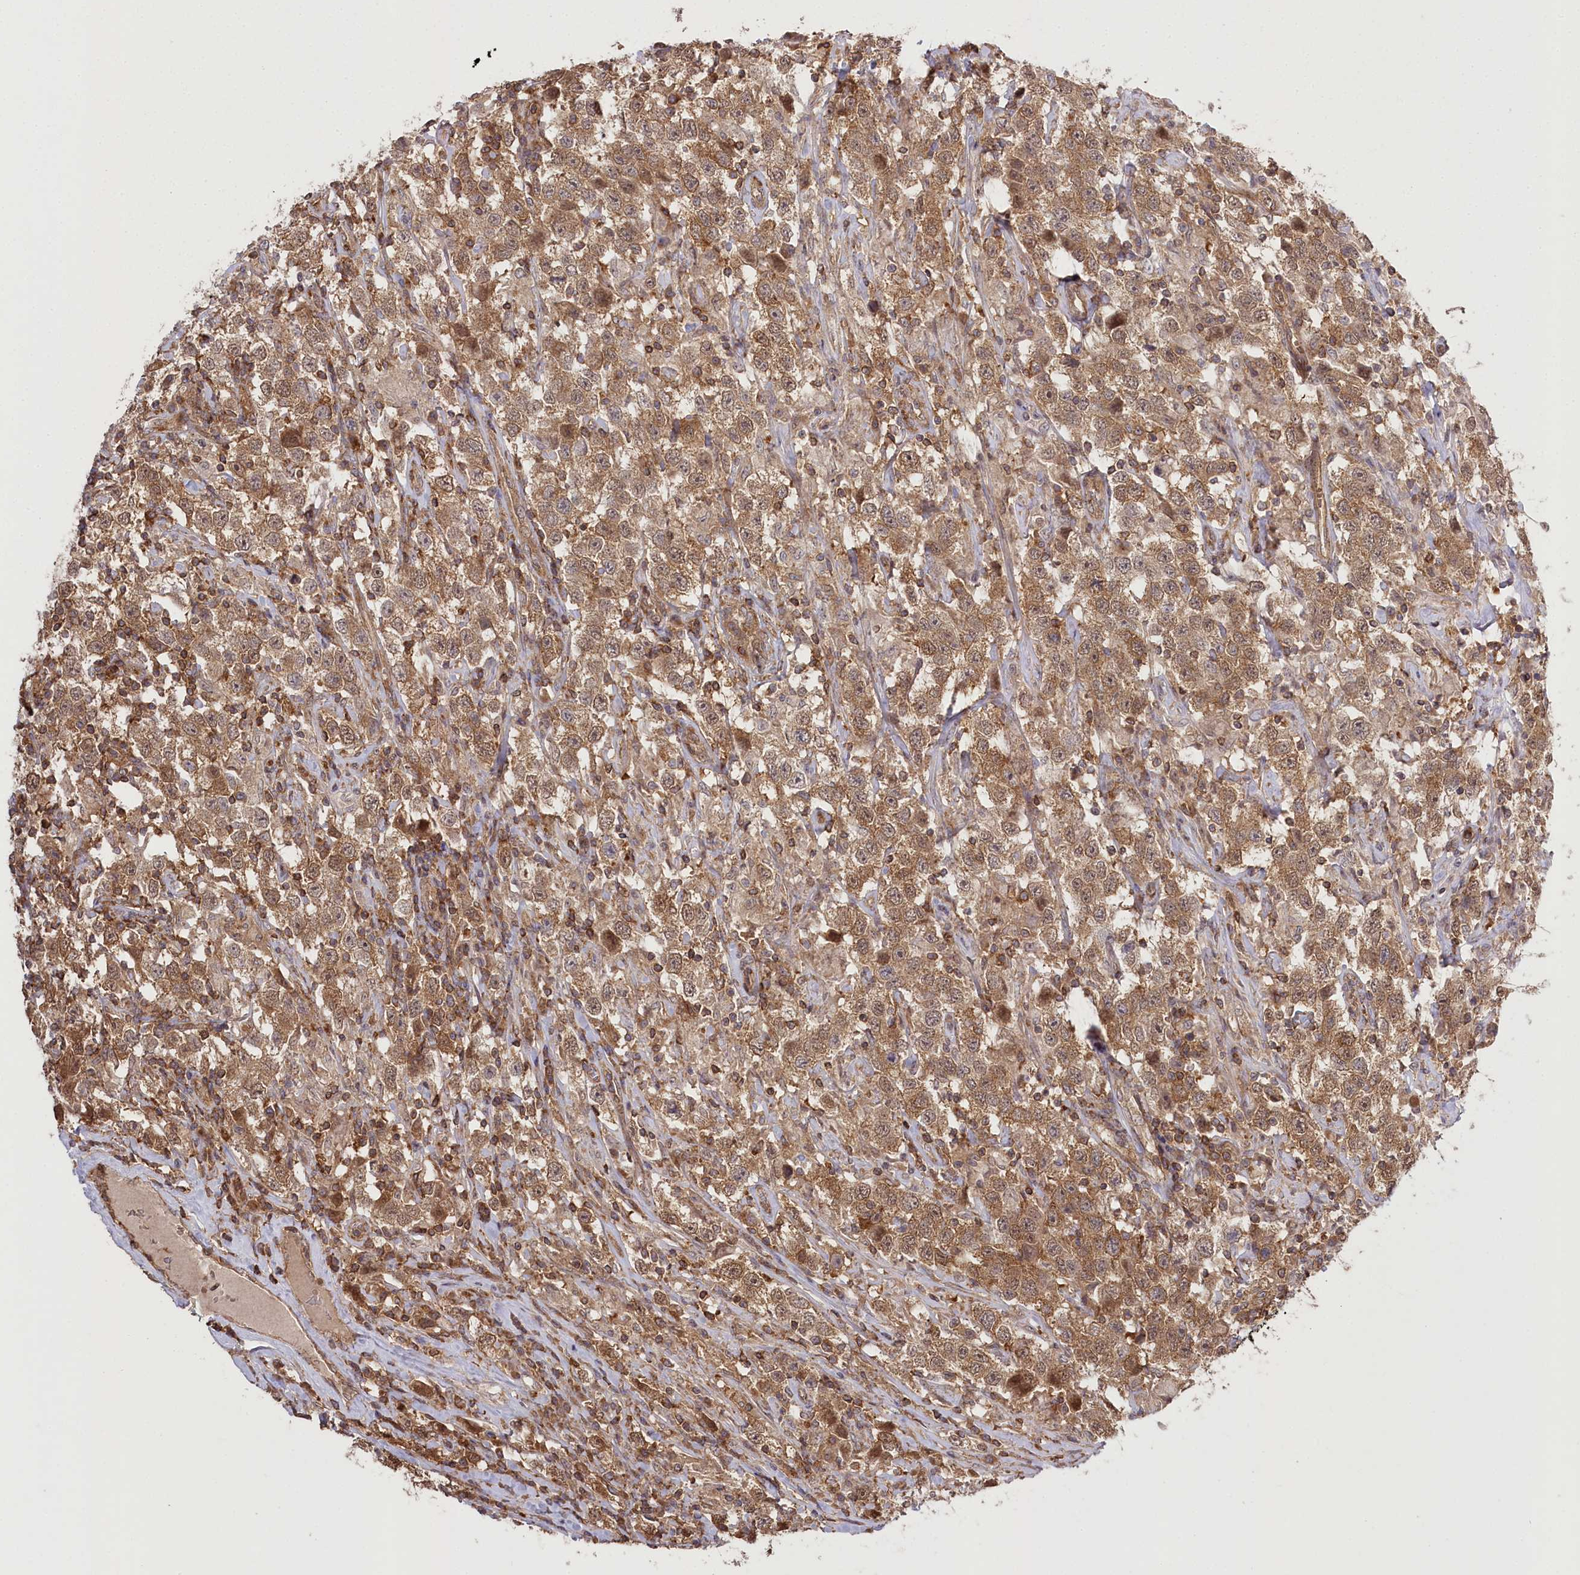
{"staining": {"intensity": "moderate", "quantity": ">75%", "location": "cytoplasmic/membranous,nuclear"}, "tissue": "testis cancer", "cell_type": "Tumor cells", "image_type": "cancer", "snomed": [{"axis": "morphology", "description": "Seminoma, NOS"}, {"axis": "topography", "description": "Testis"}], "caption": "Moderate cytoplasmic/membranous and nuclear protein positivity is appreciated in approximately >75% of tumor cells in testis cancer. (Brightfield microscopy of DAB IHC at high magnification).", "gene": "CCDC91", "patient": {"sex": "male", "age": 41}}